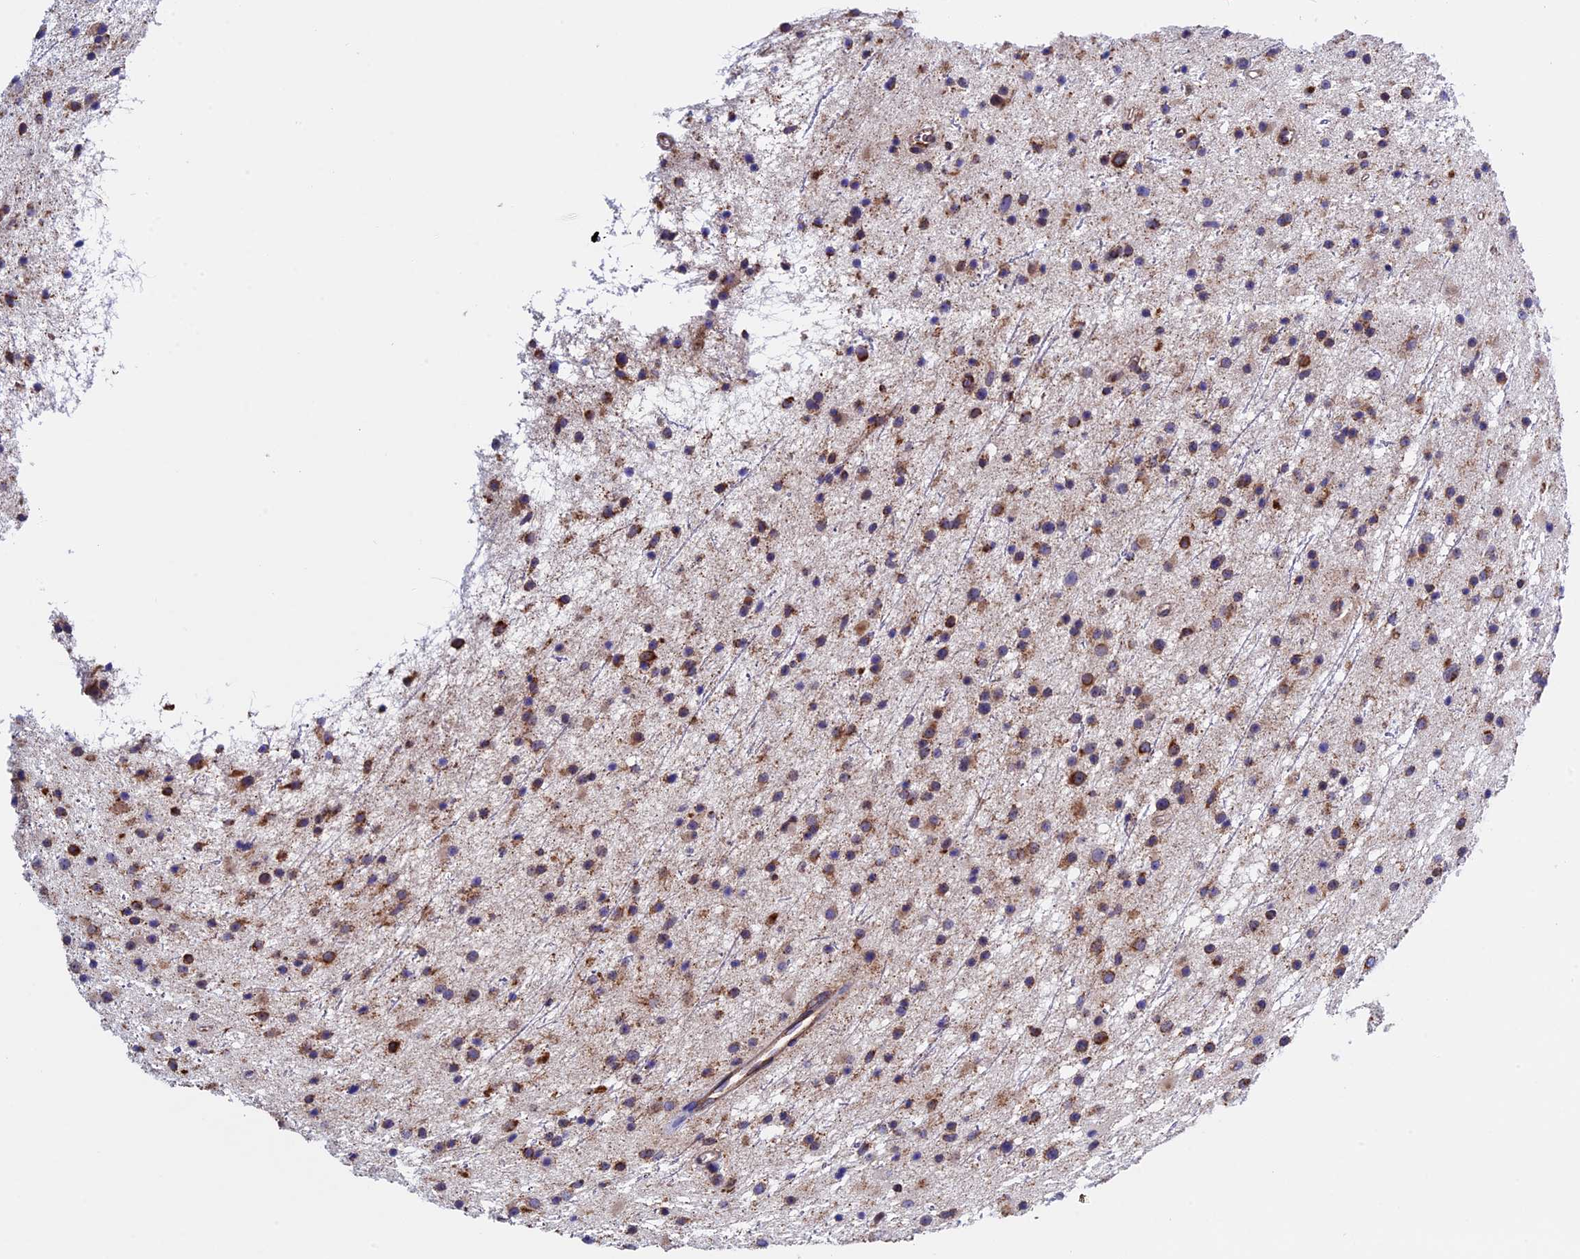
{"staining": {"intensity": "moderate", "quantity": ">75%", "location": "cytoplasmic/membranous"}, "tissue": "glioma", "cell_type": "Tumor cells", "image_type": "cancer", "snomed": [{"axis": "morphology", "description": "Glioma, malignant, Low grade"}, {"axis": "topography", "description": "Cerebral cortex"}], "caption": "There is medium levels of moderate cytoplasmic/membranous positivity in tumor cells of low-grade glioma (malignant), as demonstrated by immunohistochemical staining (brown color).", "gene": "SLC9A5", "patient": {"sex": "female", "age": 39}}